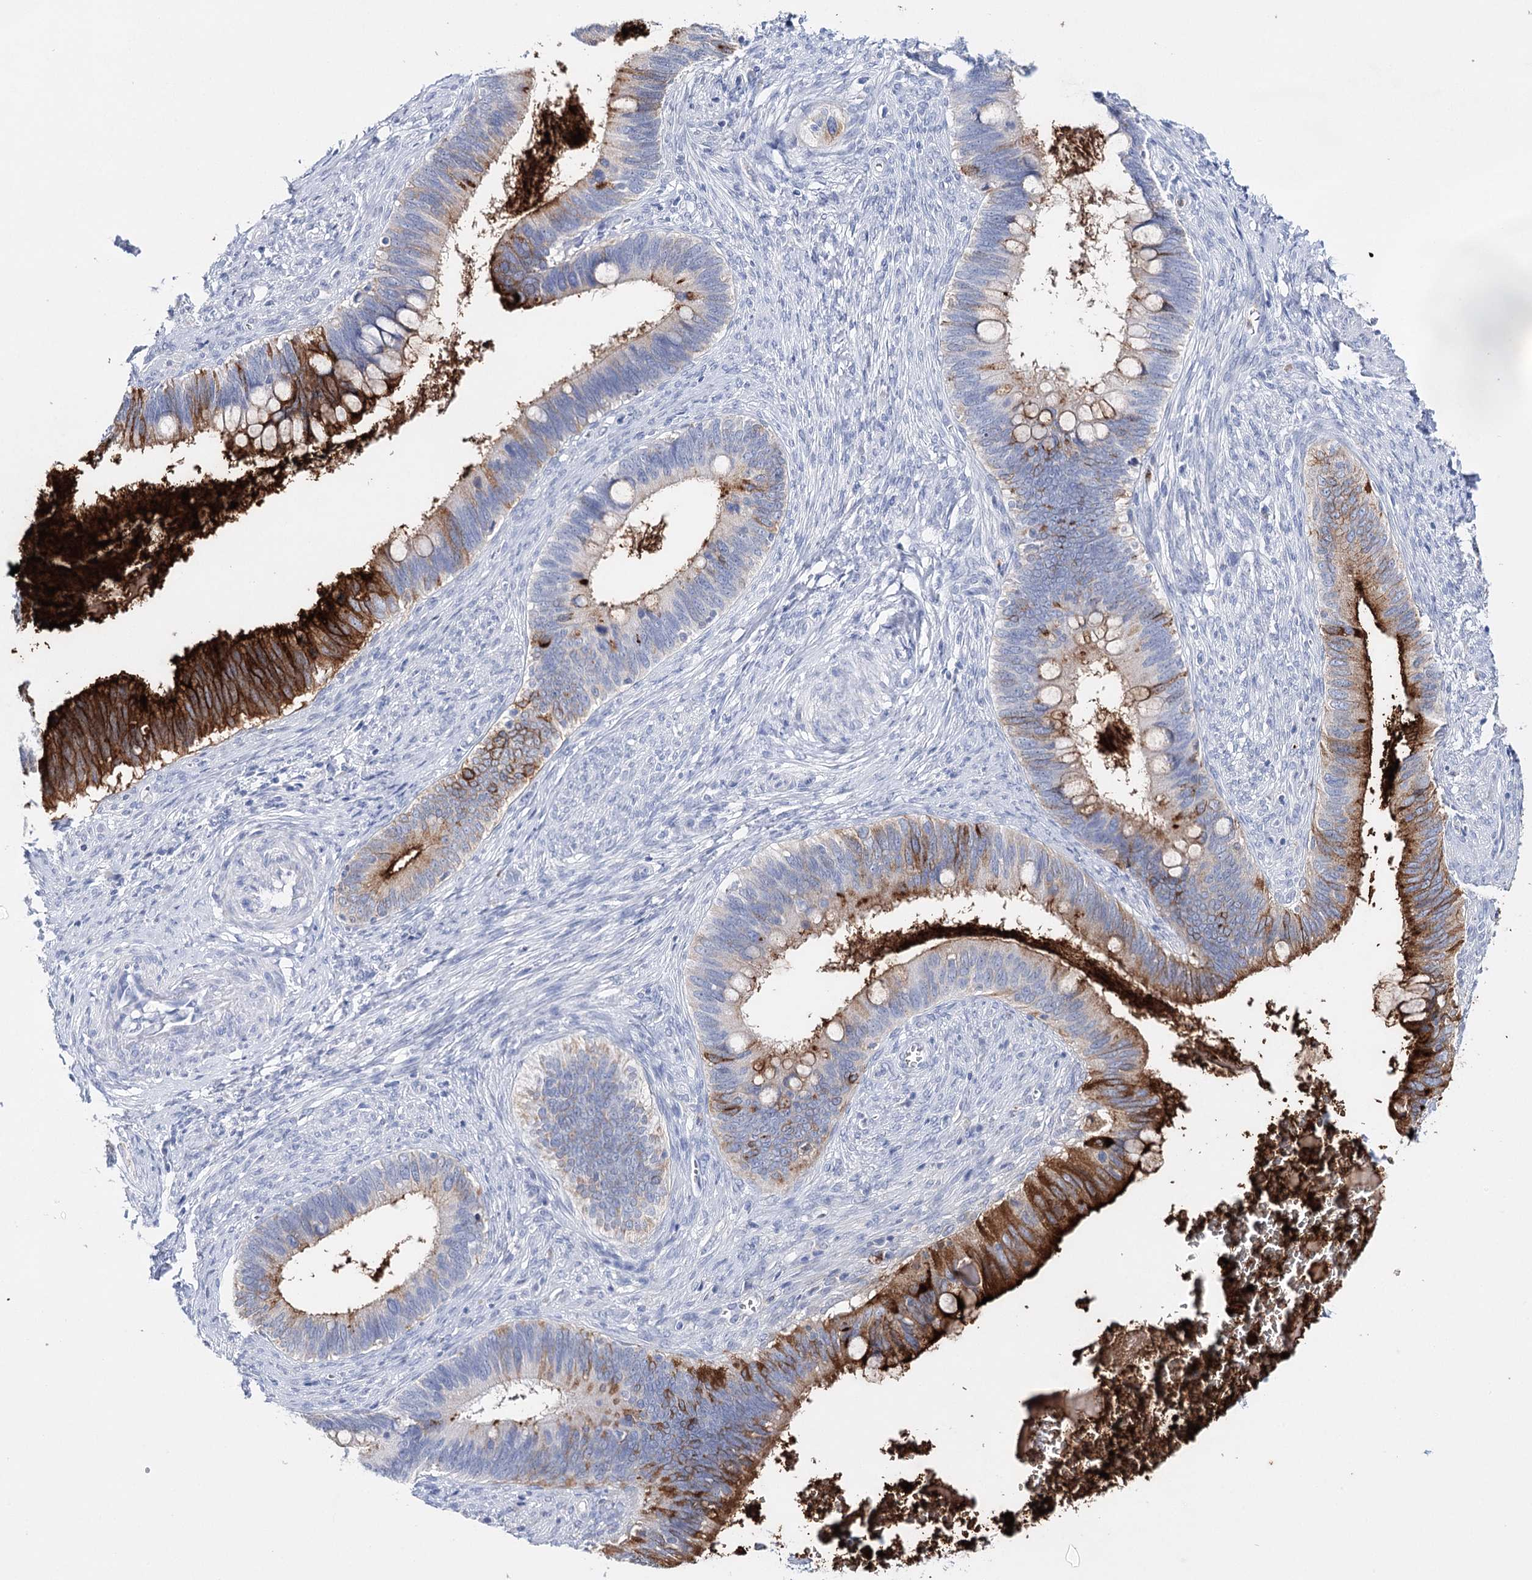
{"staining": {"intensity": "strong", "quantity": "25%-75%", "location": "cytoplasmic/membranous"}, "tissue": "cervical cancer", "cell_type": "Tumor cells", "image_type": "cancer", "snomed": [{"axis": "morphology", "description": "Adenocarcinoma, NOS"}, {"axis": "topography", "description": "Cervix"}], "caption": "The histopathology image exhibits staining of cervical cancer, revealing strong cytoplasmic/membranous protein positivity (brown color) within tumor cells. (Brightfield microscopy of DAB IHC at high magnification).", "gene": "CEACAM8", "patient": {"sex": "female", "age": 42}}